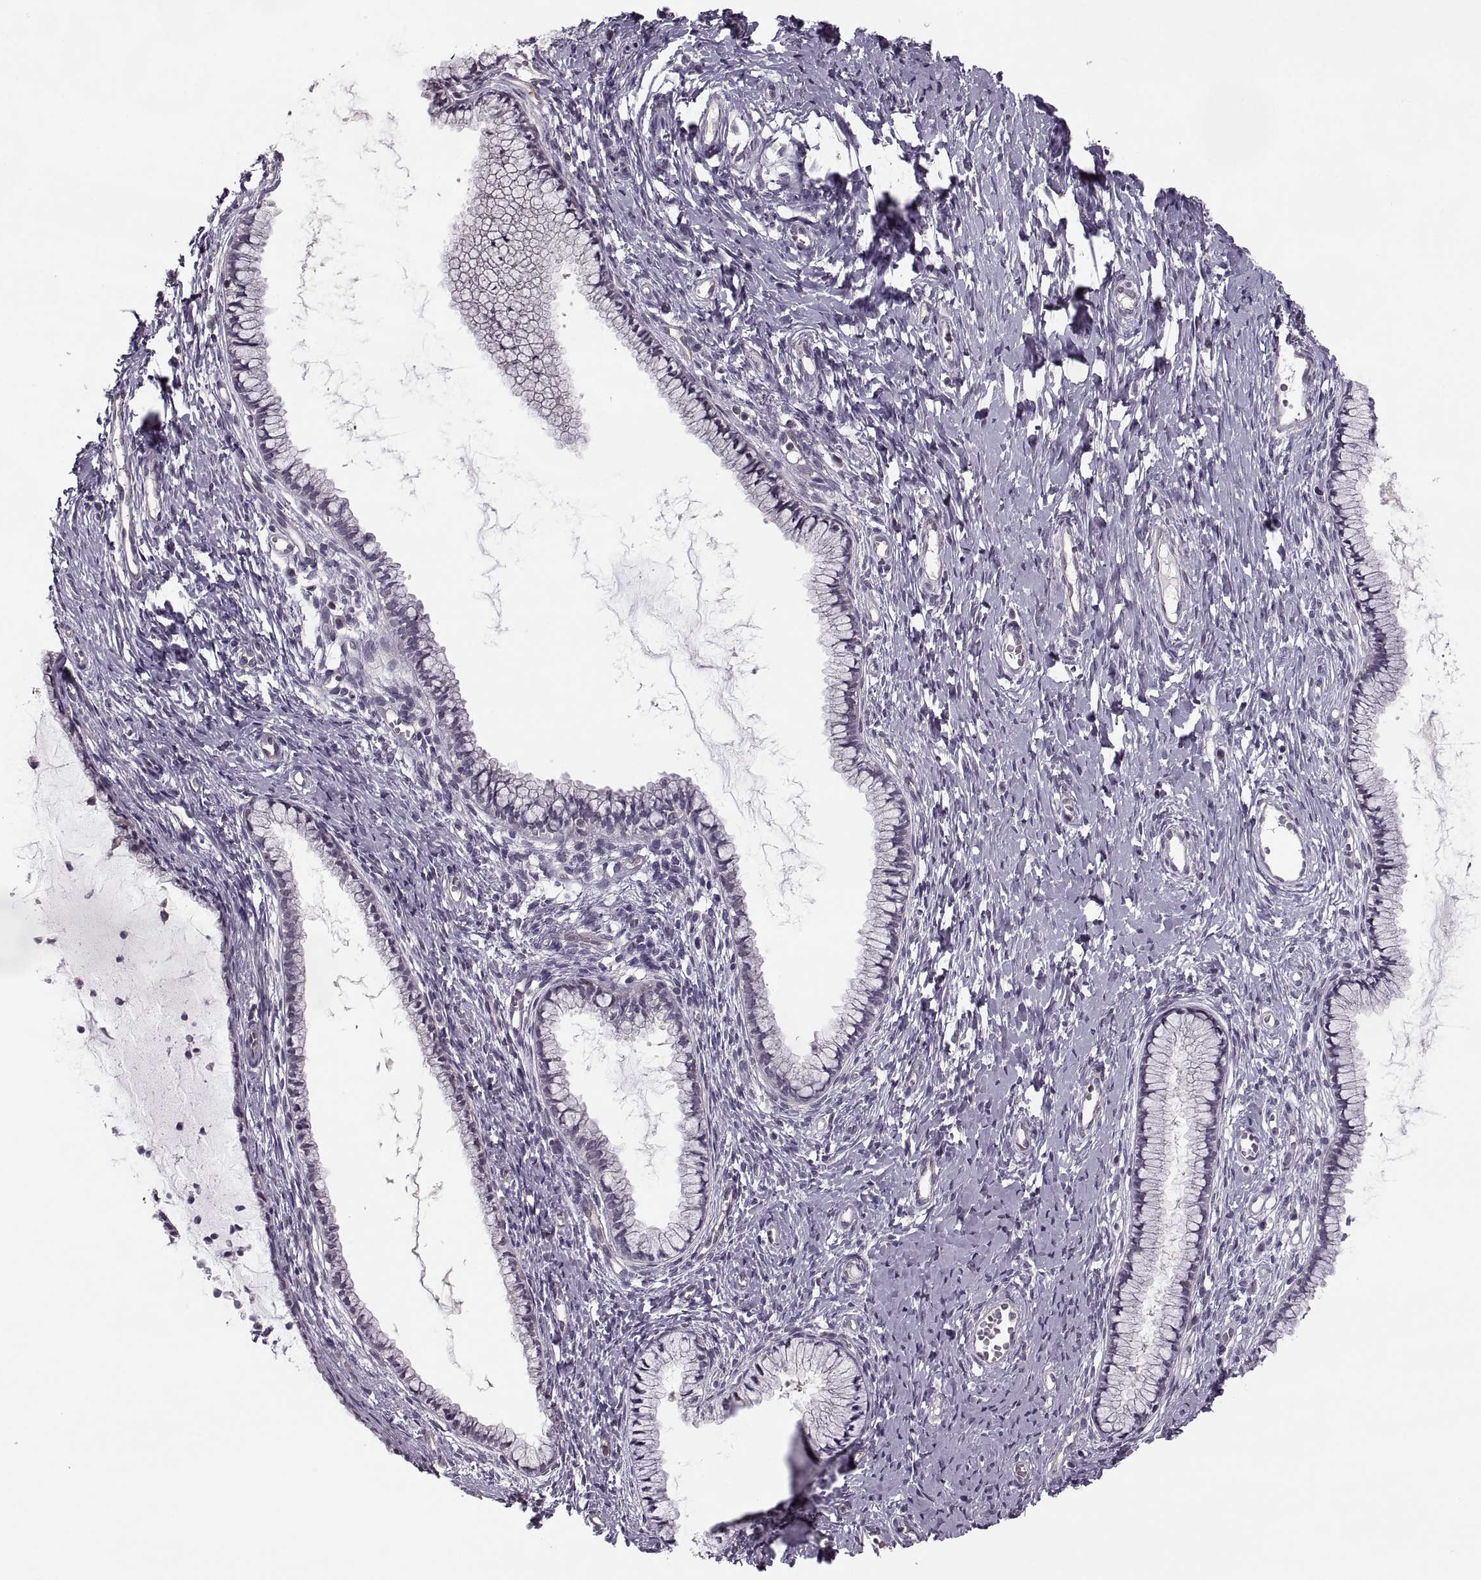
{"staining": {"intensity": "negative", "quantity": "none", "location": "none"}, "tissue": "cervix", "cell_type": "Glandular cells", "image_type": "normal", "snomed": [{"axis": "morphology", "description": "Normal tissue, NOS"}, {"axis": "topography", "description": "Cervix"}], "caption": "Photomicrograph shows no protein expression in glandular cells of unremarkable cervix.", "gene": "LUZP2", "patient": {"sex": "female", "age": 40}}